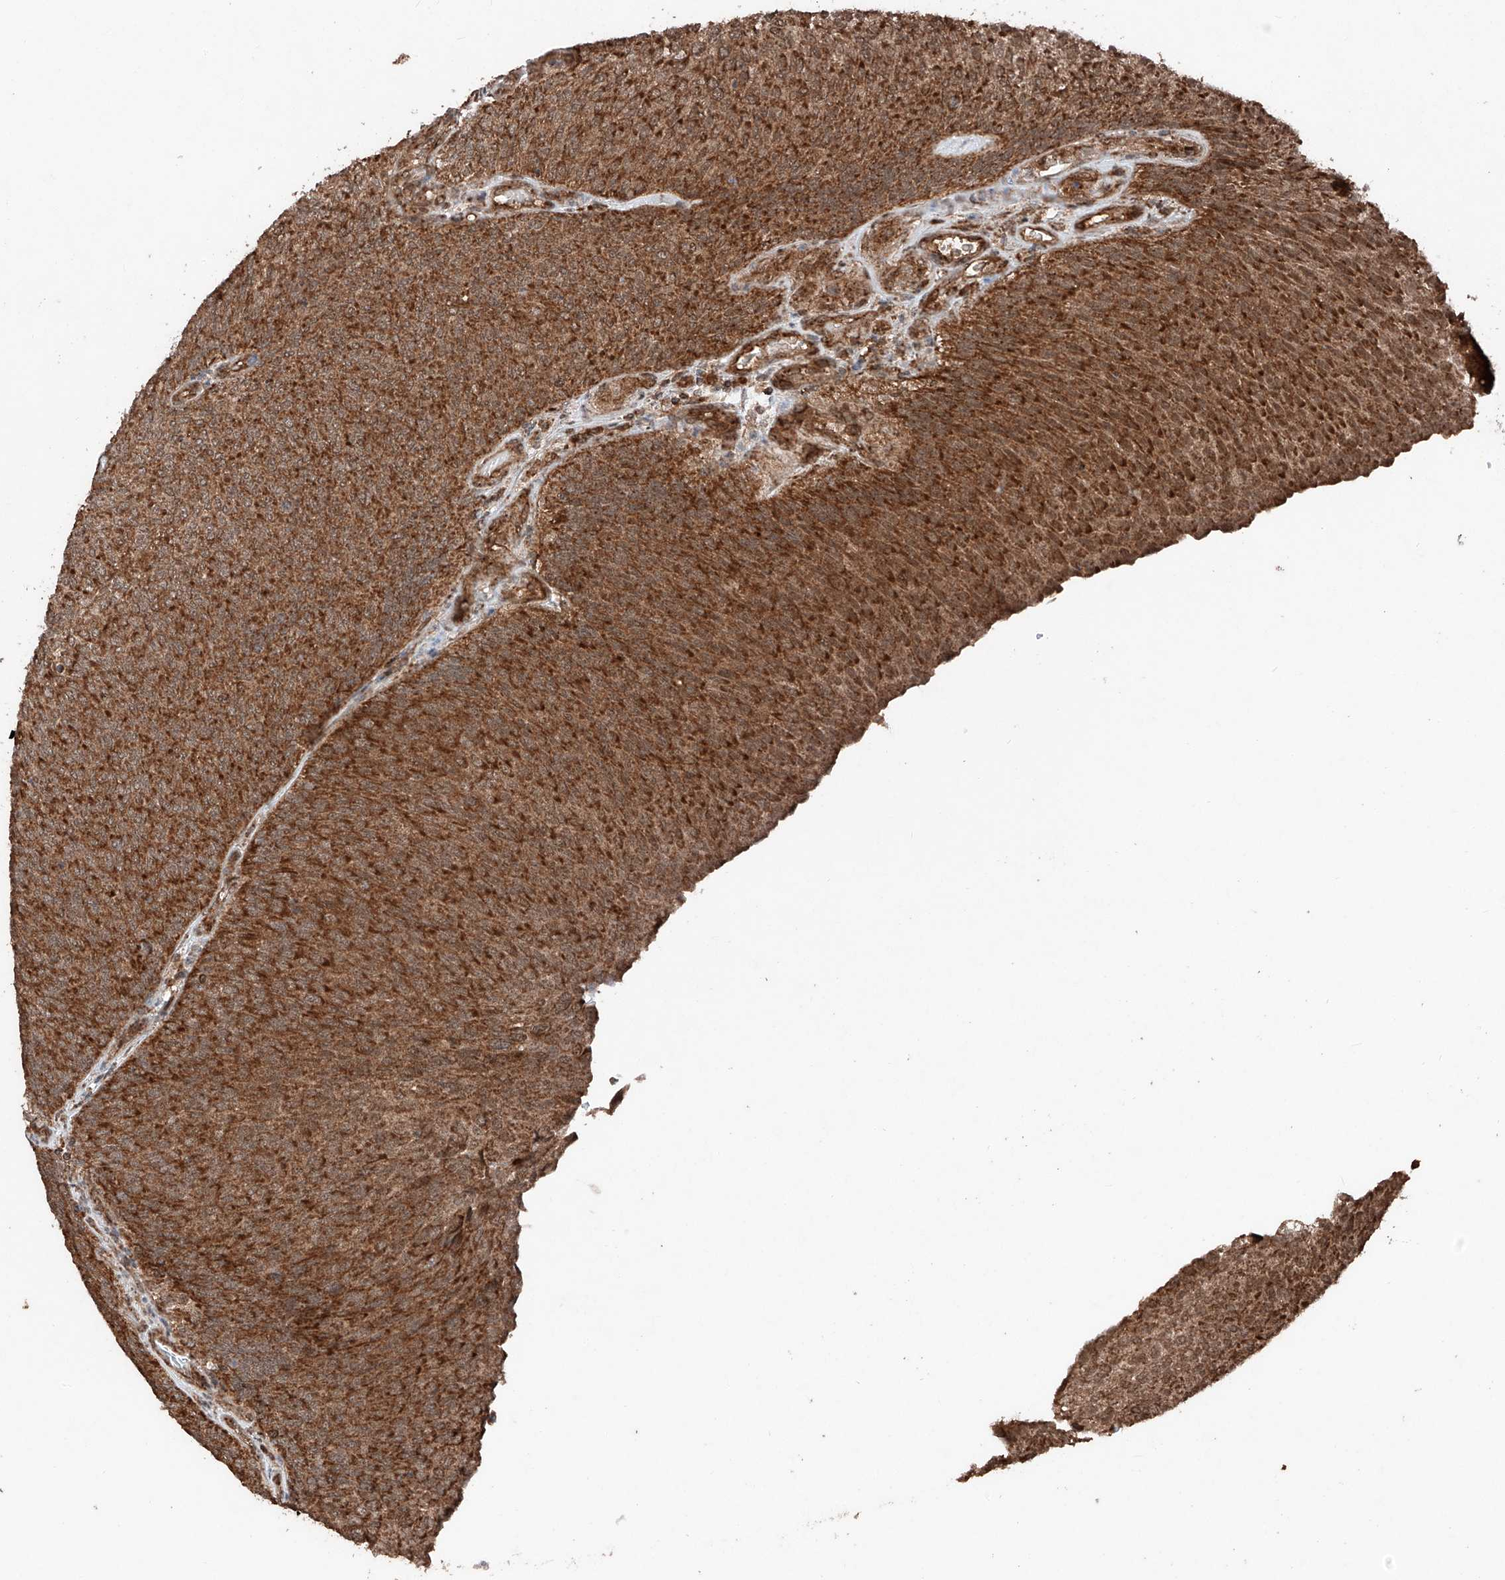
{"staining": {"intensity": "strong", "quantity": ">75%", "location": "cytoplasmic/membranous"}, "tissue": "urothelial cancer", "cell_type": "Tumor cells", "image_type": "cancer", "snomed": [{"axis": "morphology", "description": "Urothelial carcinoma, Low grade"}, {"axis": "topography", "description": "Urinary bladder"}], "caption": "A micrograph of human urothelial cancer stained for a protein demonstrates strong cytoplasmic/membranous brown staining in tumor cells.", "gene": "ZSCAN29", "patient": {"sex": "female", "age": 79}}